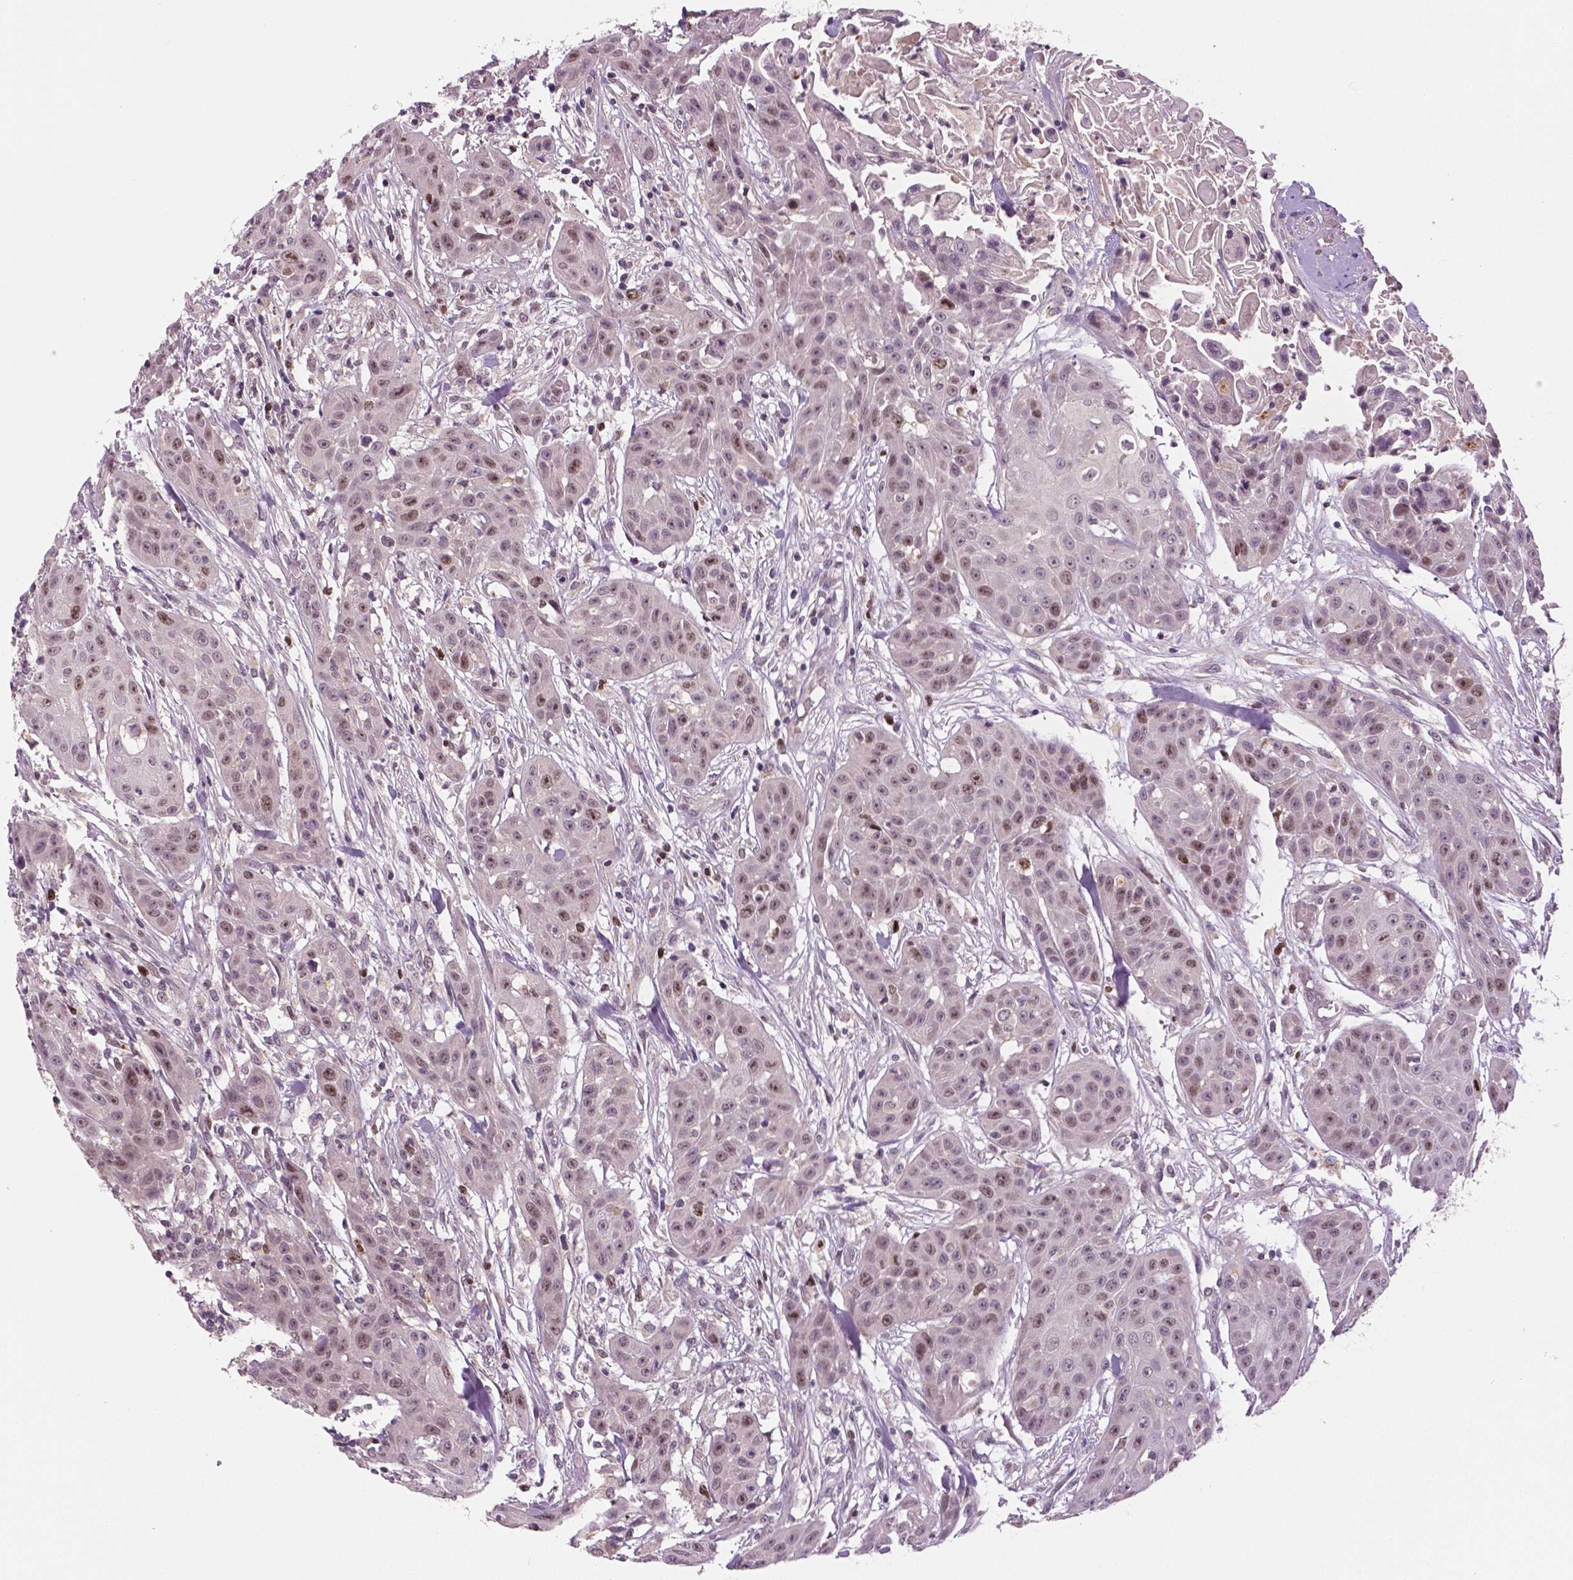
{"staining": {"intensity": "moderate", "quantity": "25%-75%", "location": "nuclear"}, "tissue": "head and neck cancer", "cell_type": "Tumor cells", "image_type": "cancer", "snomed": [{"axis": "morphology", "description": "Squamous cell carcinoma, NOS"}, {"axis": "topography", "description": "Oral tissue"}, {"axis": "topography", "description": "Head-Neck"}], "caption": "Tumor cells demonstrate medium levels of moderate nuclear staining in about 25%-75% of cells in human head and neck squamous cell carcinoma.", "gene": "MKI67", "patient": {"sex": "female", "age": 55}}